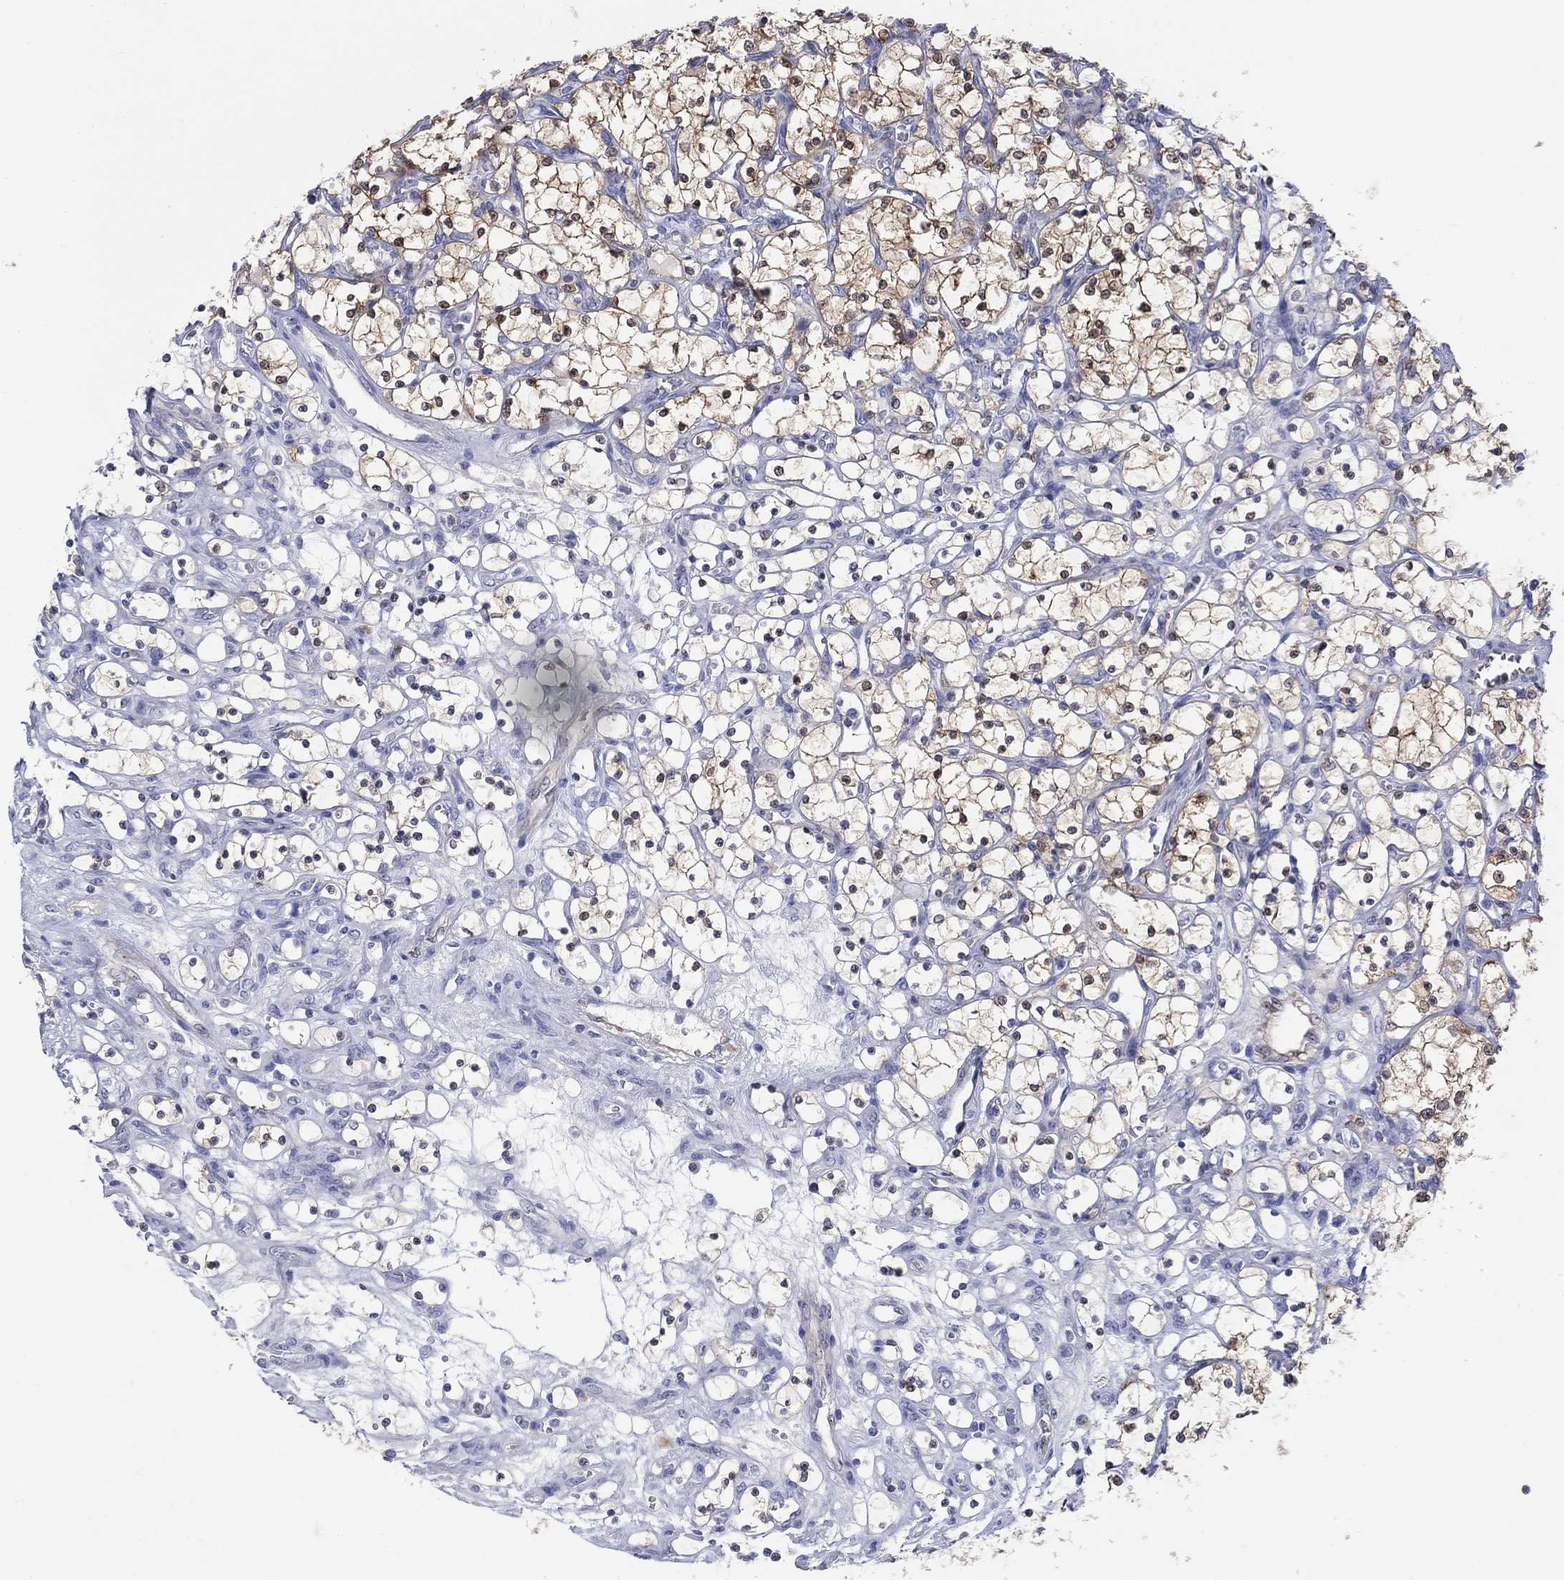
{"staining": {"intensity": "moderate", "quantity": "25%-75%", "location": "cytoplasmic/membranous,nuclear"}, "tissue": "renal cancer", "cell_type": "Tumor cells", "image_type": "cancer", "snomed": [{"axis": "morphology", "description": "Adenocarcinoma, NOS"}, {"axis": "topography", "description": "Kidney"}], "caption": "DAB (3,3'-diaminobenzidine) immunohistochemical staining of renal adenocarcinoma reveals moderate cytoplasmic/membranous and nuclear protein expression in about 25%-75% of tumor cells. The protein of interest is stained brown, and the nuclei are stained in blue (DAB IHC with brightfield microscopy, high magnification).", "gene": "AKR1C2", "patient": {"sex": "female", "age": 69}}